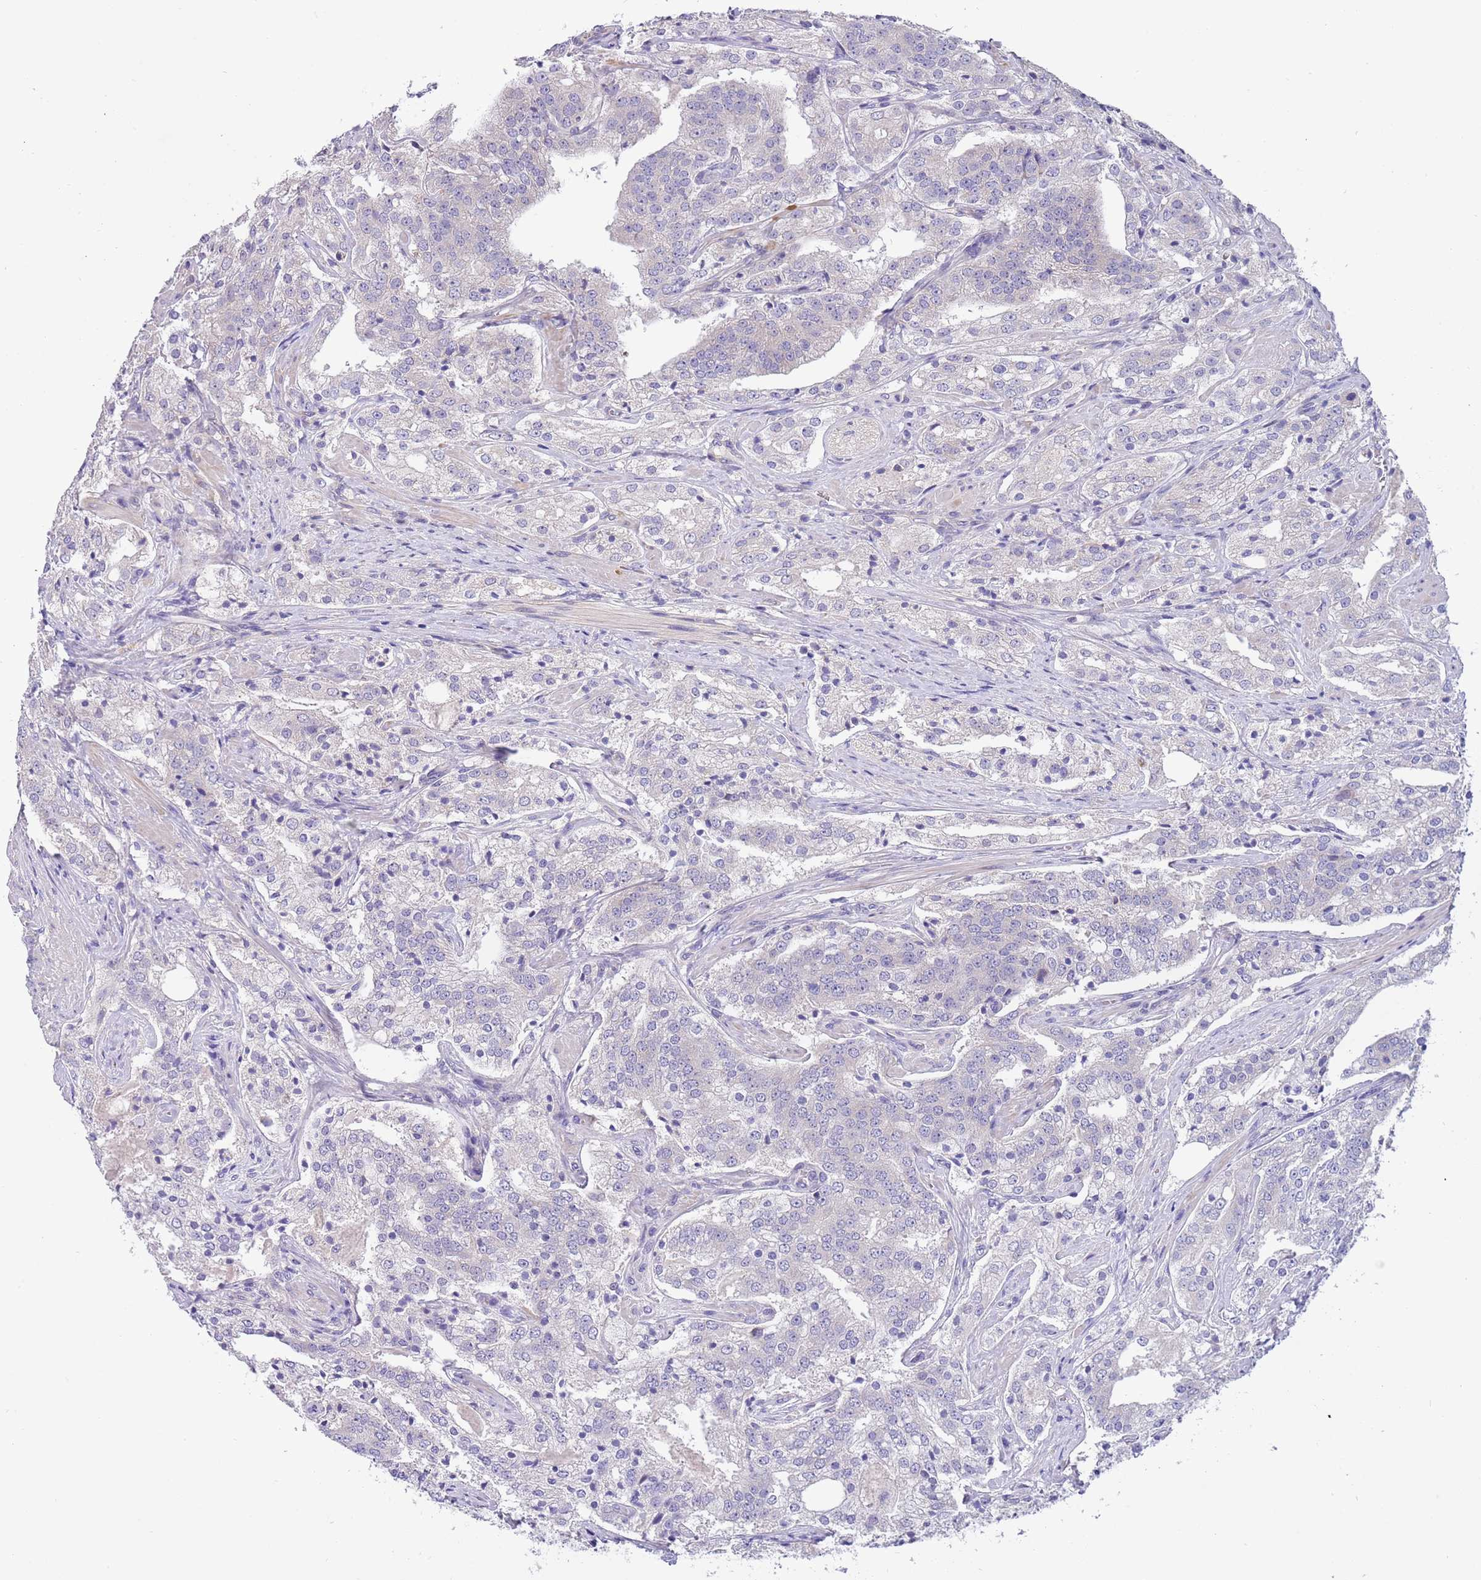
{"staining": {"intensity": "negative", "quantity": "none", "location": "none"}, "tissue": "prostate cancer", "cell_type": "Tumor cells", "image_type": "cancer", "snomed": [{"axis": "morphology", "description": "Adenocarcinoma, High grade"}, {"axis": "topography", "description": "Prostate"}], "caption": "Immunohistochemical staining of prostate cancer (adenocarcinoma (high-grade)) displays no significant staining in tumor cells. Brightfield microscopy of IHC stained with DAB (brown) and hematoxylin (blue), captured at high magnification.", "gene": "CABYR", "patient": {"sex": "male", "age": 63}}